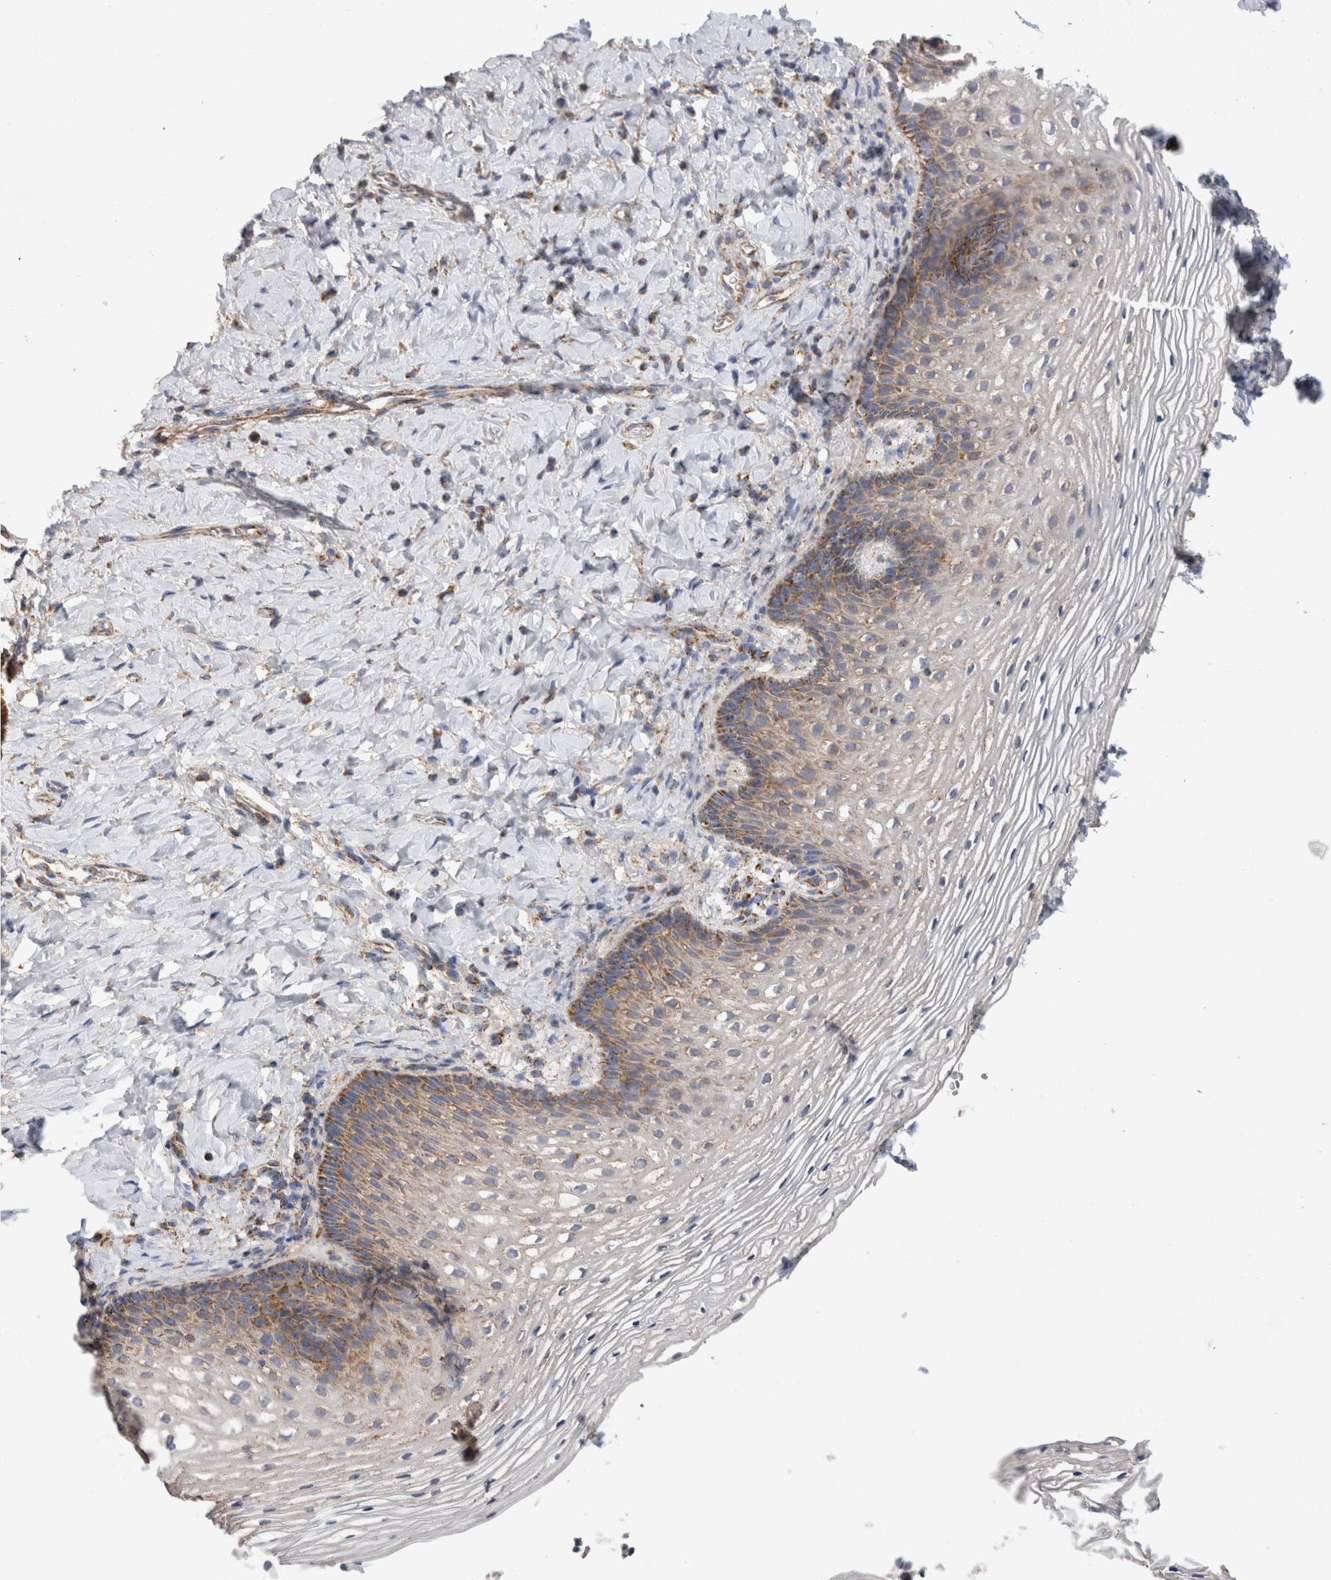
{"staining": {"intensity": "moderate", "quantity": "<25%", "location": "cytoplasmic/membranous"}, "tissue": "vagina", "cell_type": "Squamous epithelial cells", "image_type": "normal", "snomed": [{"axis": "morphology", "description": "Normal tissue, NOS"}, {"axis": "topography", "description": "Vagina"}], "caption": "This photomicrograph demonstrates unremarkable vagina stained with immunohistochemistry (IHC) to label a protein in brown. The cytoplasmic/membranous of squamous epithelial cells show moderate positivity for the protein. Nuclei are counter-stained blue.", "gene": "IARS2", "patient": {"sex": "female", "age": 60}}